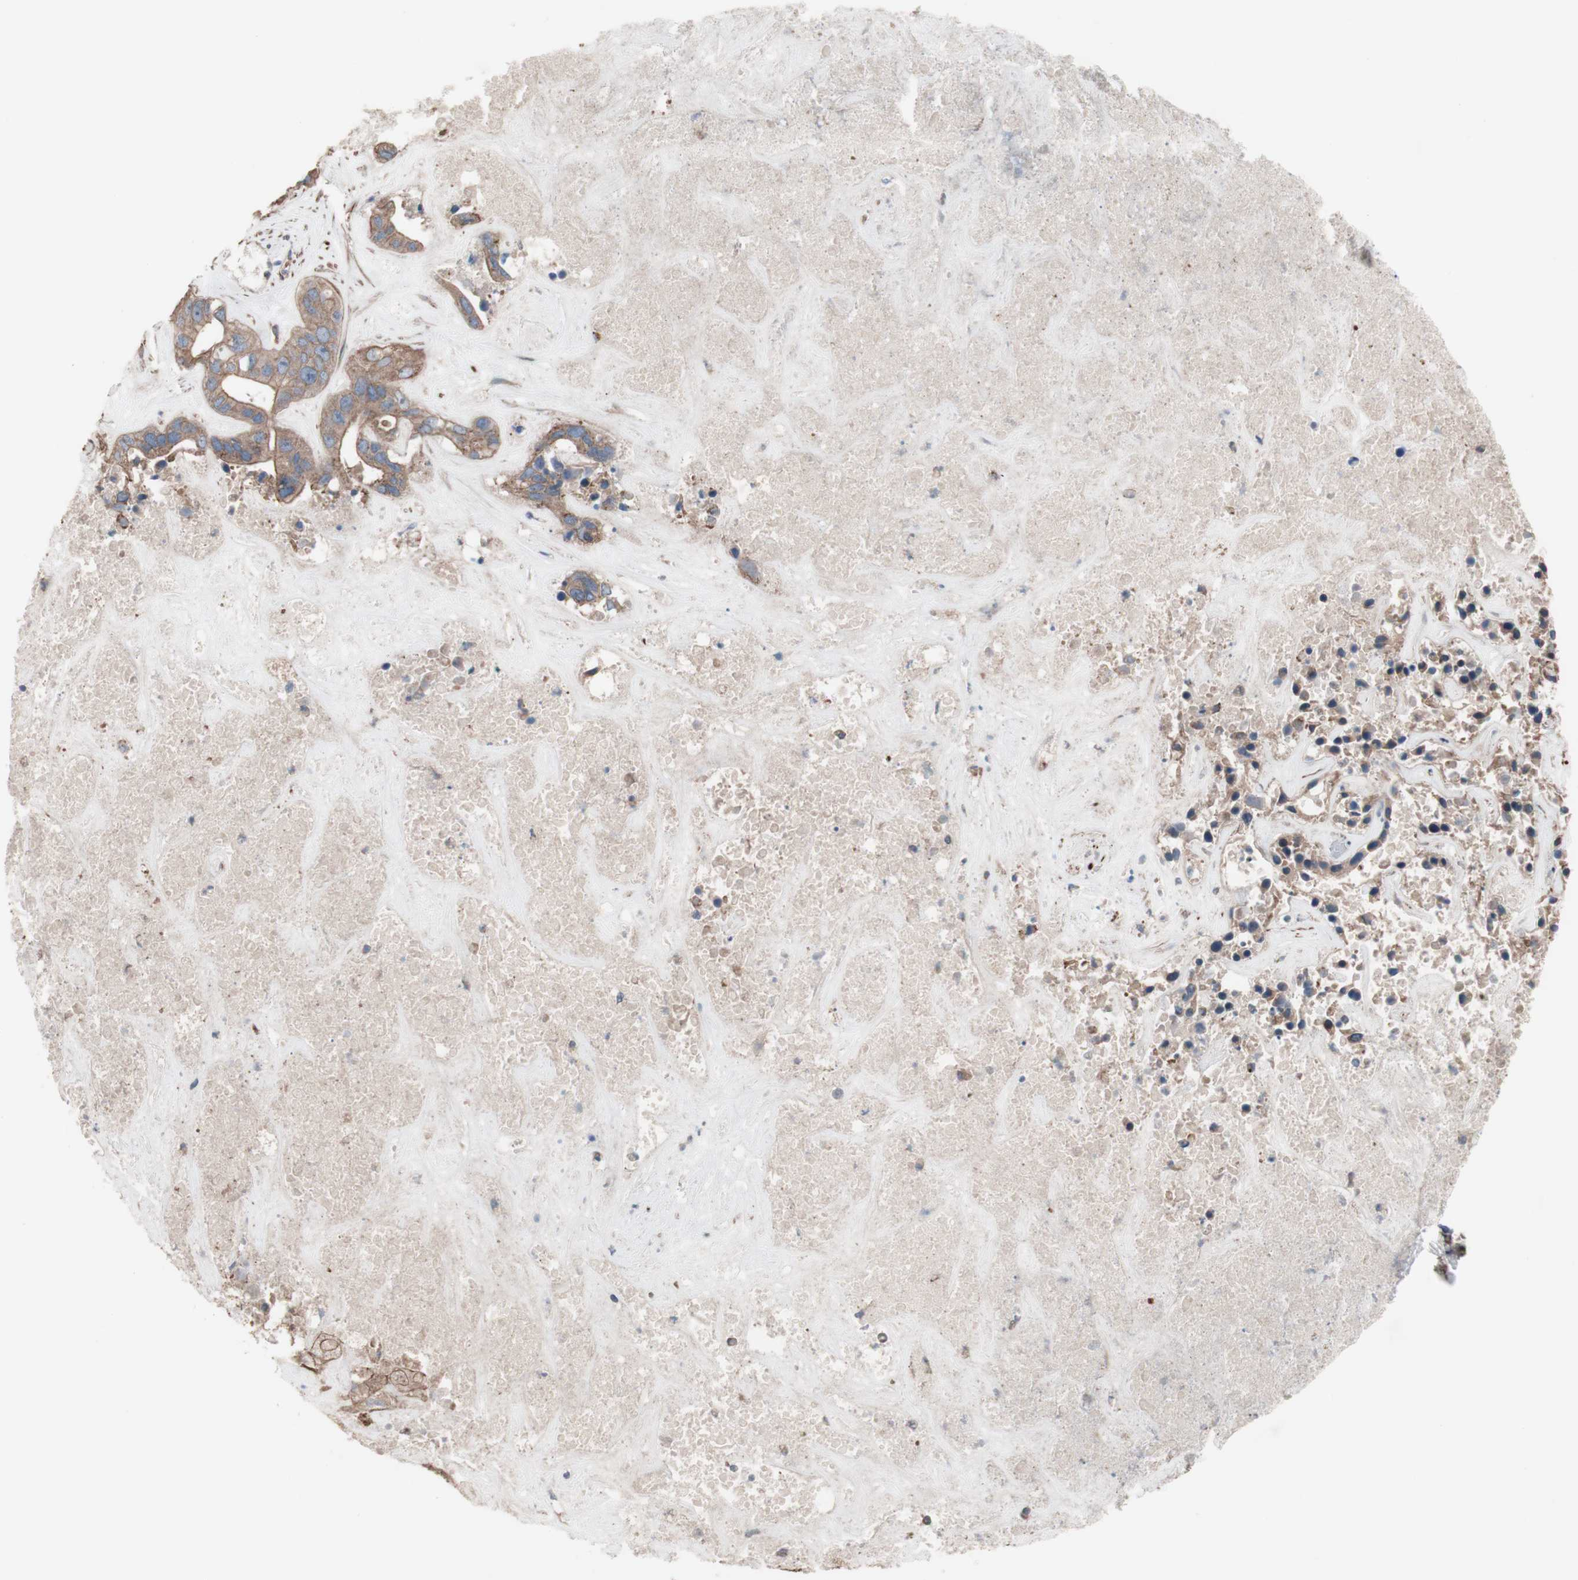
{"staining": {"intensity": "weak", "quantity": ">75%", "location": "cytoplasmic/membranous"}, "tissue": "liver cancer", "cell_type": "Tumor cells", "image_type": "cancer", "snomed": [{"axis": "morphology", "description": "Cholangiocarcinoma"}, {"axis": "topography", "description": "Liver"}], "caption": "Immunohistochemical staining of cholangiocarcinoma (liver) displays weak cytoplasmic/membranous protein staining in about >75% of tumor cells.", "gene": "COPB1", "patient": {"sex": "female", "age": 65}}